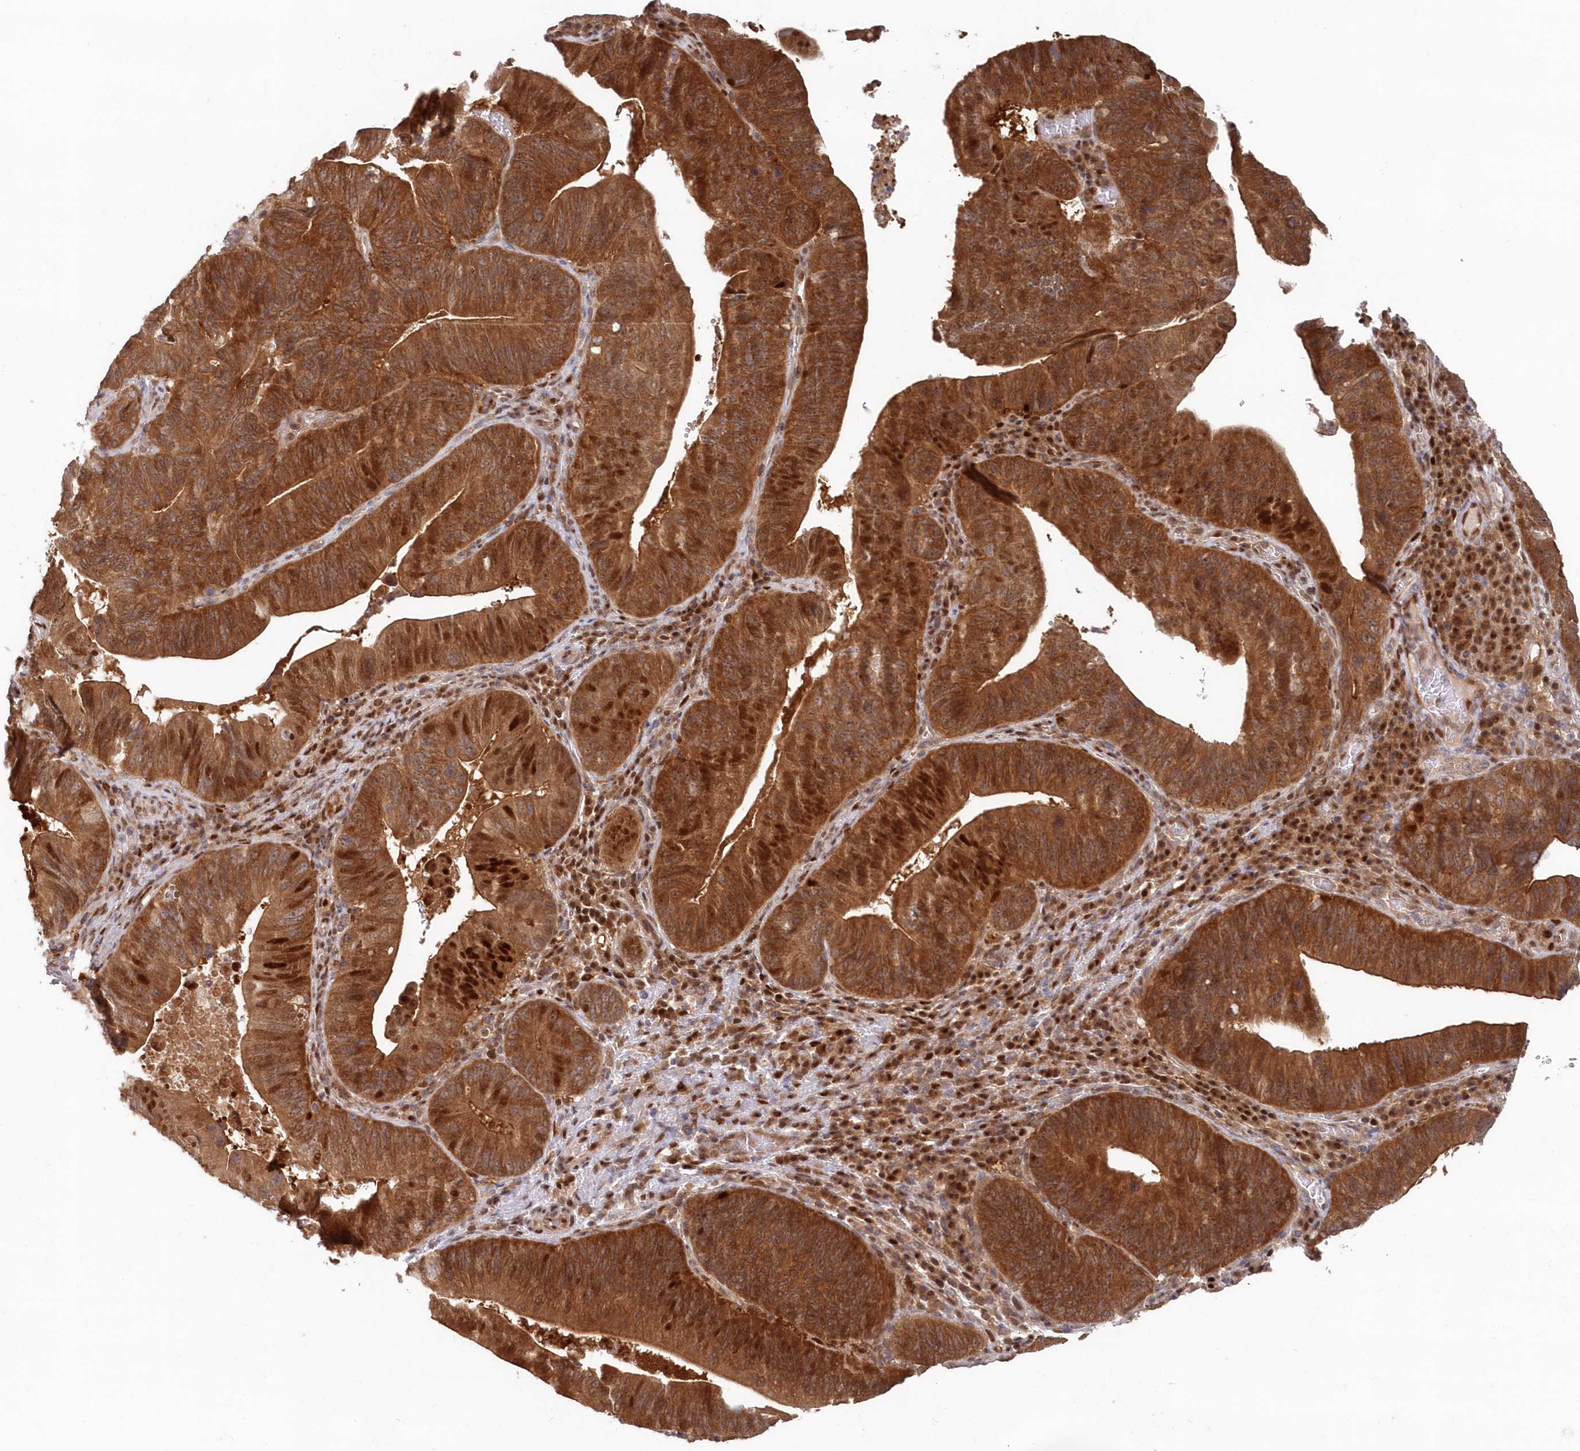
{"staining": {"intensity": "strong", "quantity": ">75%", "location": "cytoplasmic/membranous,nuclear"}, "tissue": "pancreatic cancer", "cell_type": "Tumor cells", "image_type": "cancer", "snomed": [{"axis": "morphology", "description": "Adenocarcinoma, NOS"}, {"axis": "topography", "description": "Pancreas"}], "caption": "There is high levels of strong cytoplasmic/membranous and nuclear staining in tumor cells of pancreatic cancer (adenocarcinoma), as demonstrated by immunohistochemical staining (brown color).", "gene": "ABHD14B", "patient": {"sex": "male", "age": 63}}